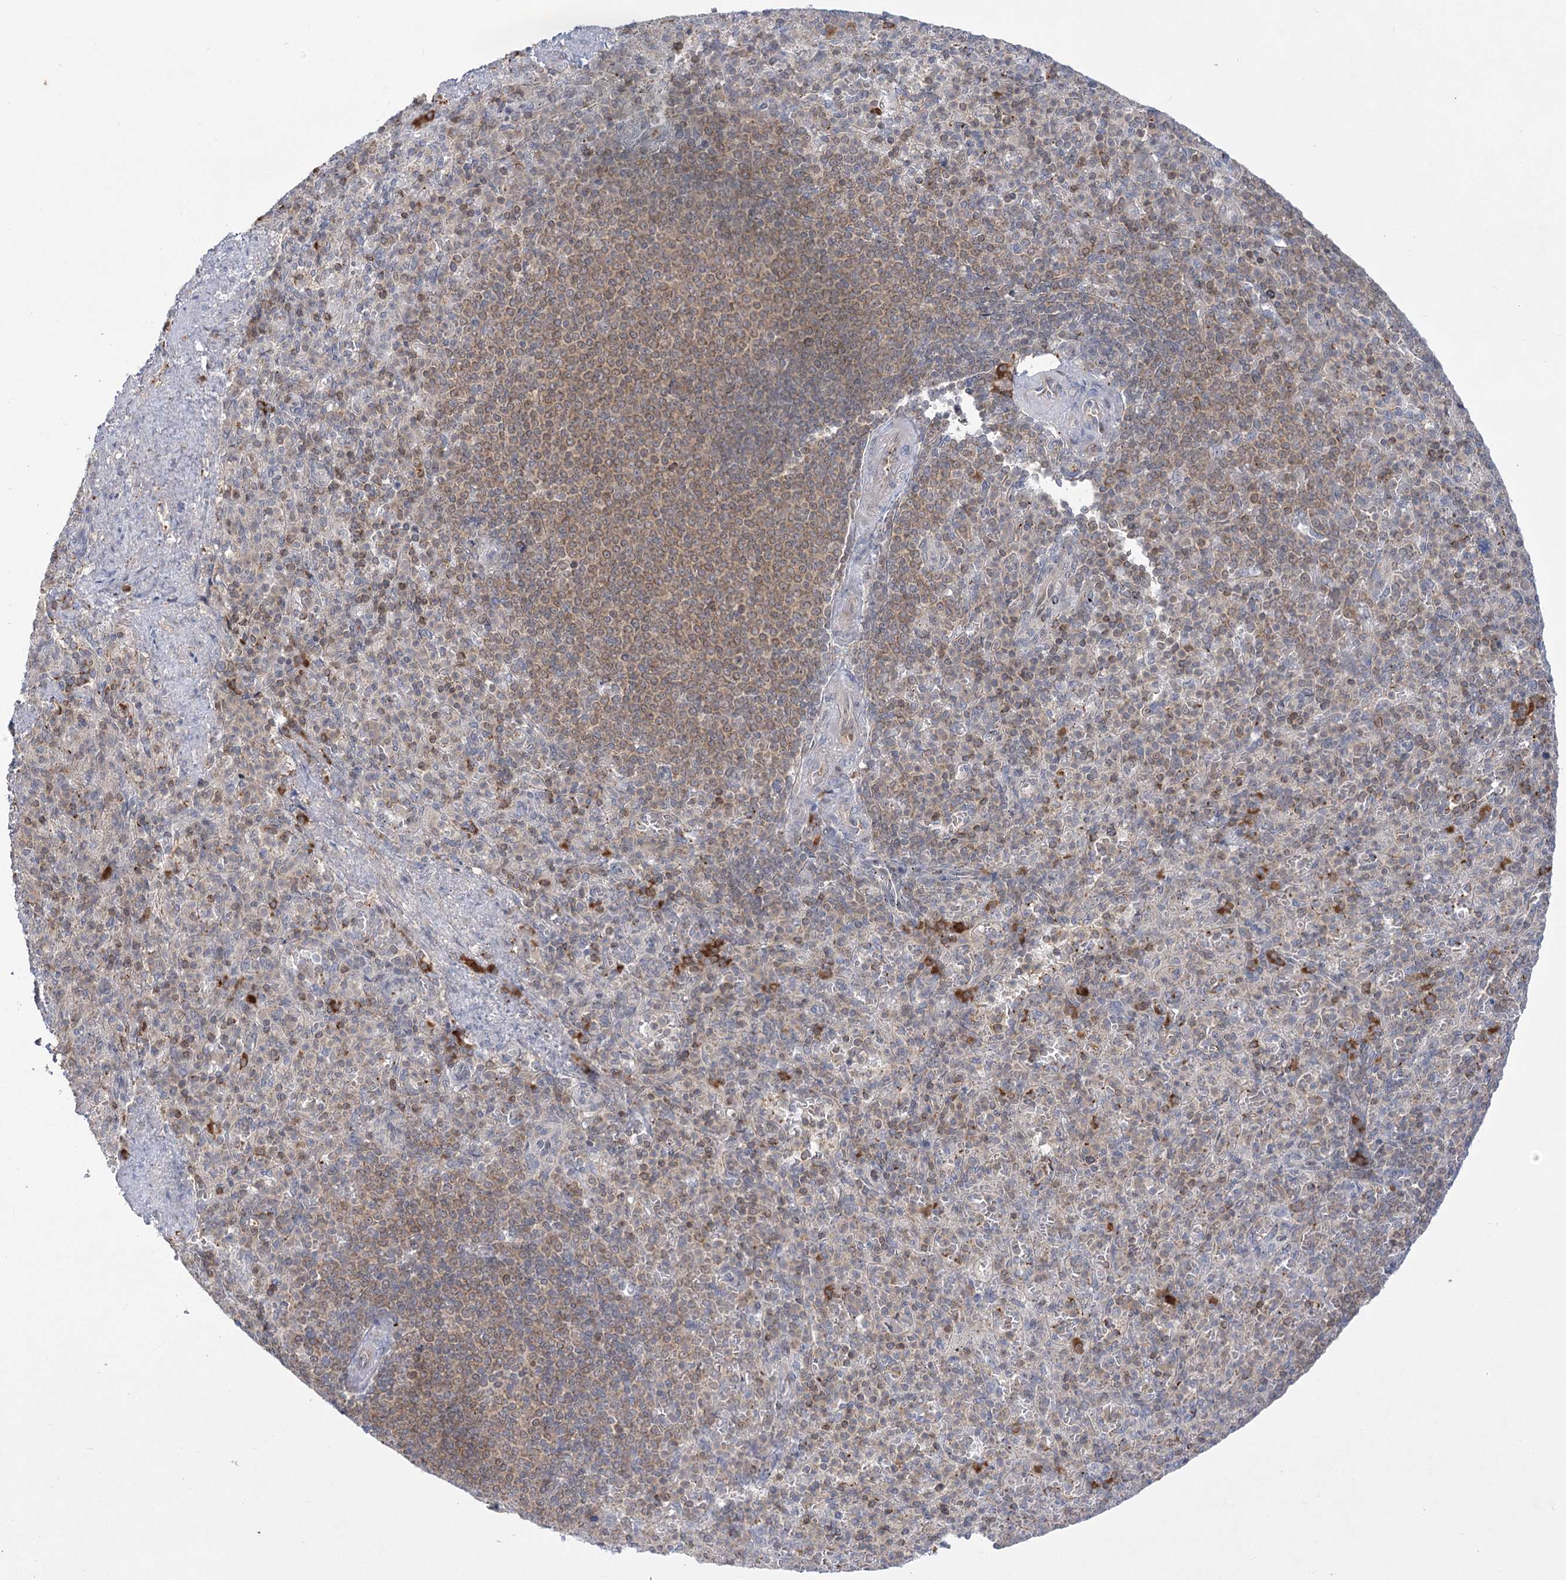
{"staining": {"intensity": "moderate", "quantity": "<25%", "location": "cytoplasmic/membranous"}, "tissue": "spleen", "cell_type": "Cells in red pulp", "image_type": "normal", "snomed": [{"axis": "morphology", "description": "Normal tissue, NOS"}, {"axis": "topography", "description": "Spleen"}], "caption": "IHC of unremarkable human spleen demonstrates low levels of moderate cytoplasmic/membranous positivity in approximately <25% of cells in red pulp. (IHC, brightfield microscopy, high magnification).", "gene": "SYTL1", "patient": {"sex": "female", "age": 74}}